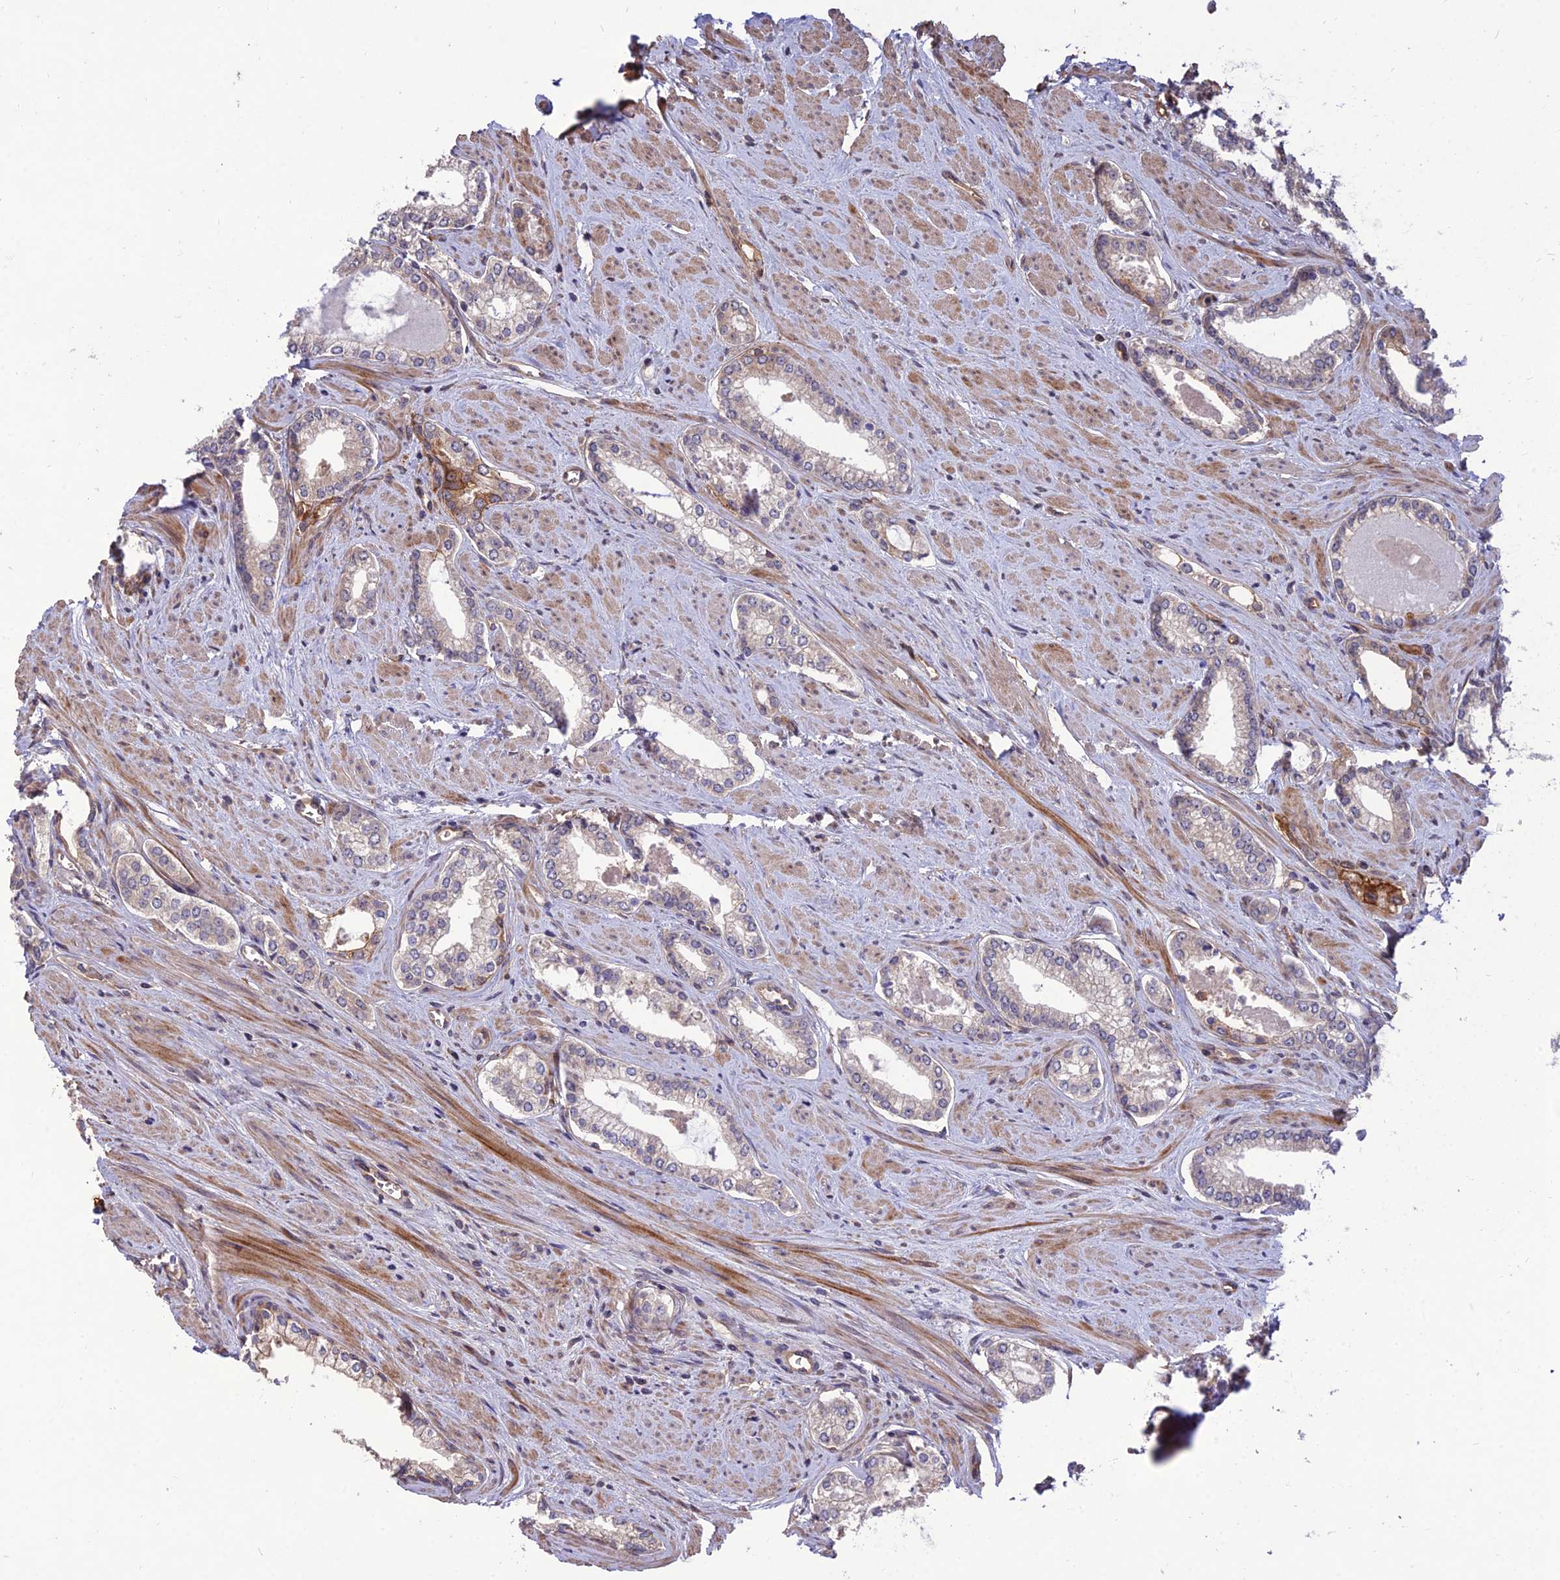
{"staining": {"intensity": "weak", "quantity": "<25%", "location": "cytoplasmic/membranous"}, "tissue": "prostate cancer", "cell_type": "Tumor cells", "image_type": "cancer", "snomed": [{"axis": "morphology", "description": "Adenocarcinoma, Low grade"}, {"axis": "topography", "description": "Prostate and seminal vesicle, NOS"}], "caption": "Immunohistochemistry (IHC) of human prostate cancer (adenocarcinoma (low-grade)) demonstrates no expression in tumor cells.", "gene": "CRTAP", "patient": {"sex": "male", "age": 60}}